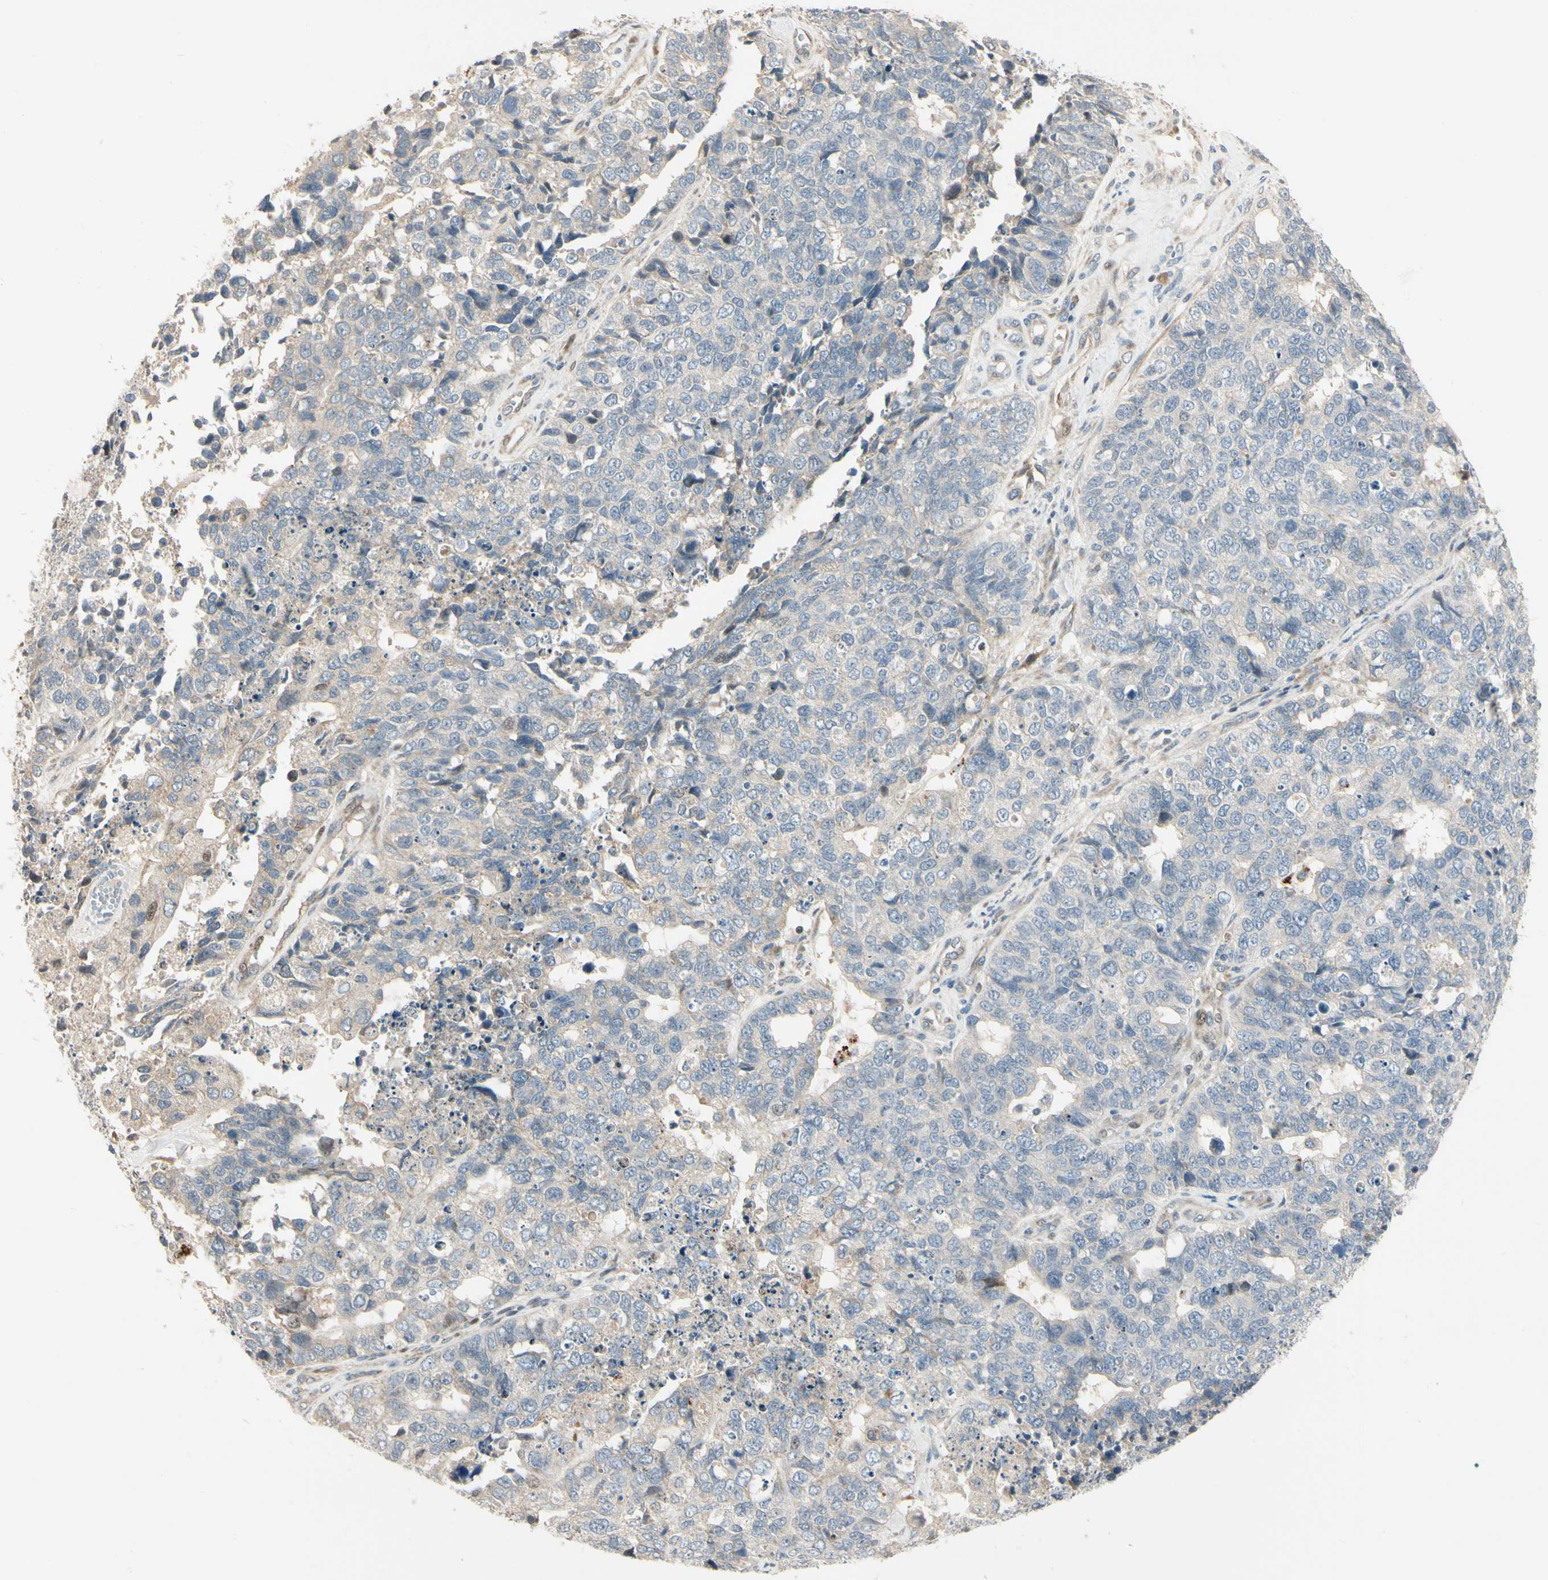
{"staining": {"intensity": "weak", "quantity": "25%-75%", "location": "cytoplasmic/membranous"}, "tissue": "cervical cancer", "cell_type": "Tumor cells", "image_type": "cancer", "snomed": [{"axis": "morphology", "description": "Squamous cell carcinoma, NOS"}, {"axis": "topography", "description": "Cervix"}], "caption": "Immunohistochemical staining of cervical cancer displays low levels of weak cytoplasmic/membranous protein expression in approximately 25%-75% of tumor cells.", "gene": "P4HA3", "patient": {"sex": "female", "age": 63}}